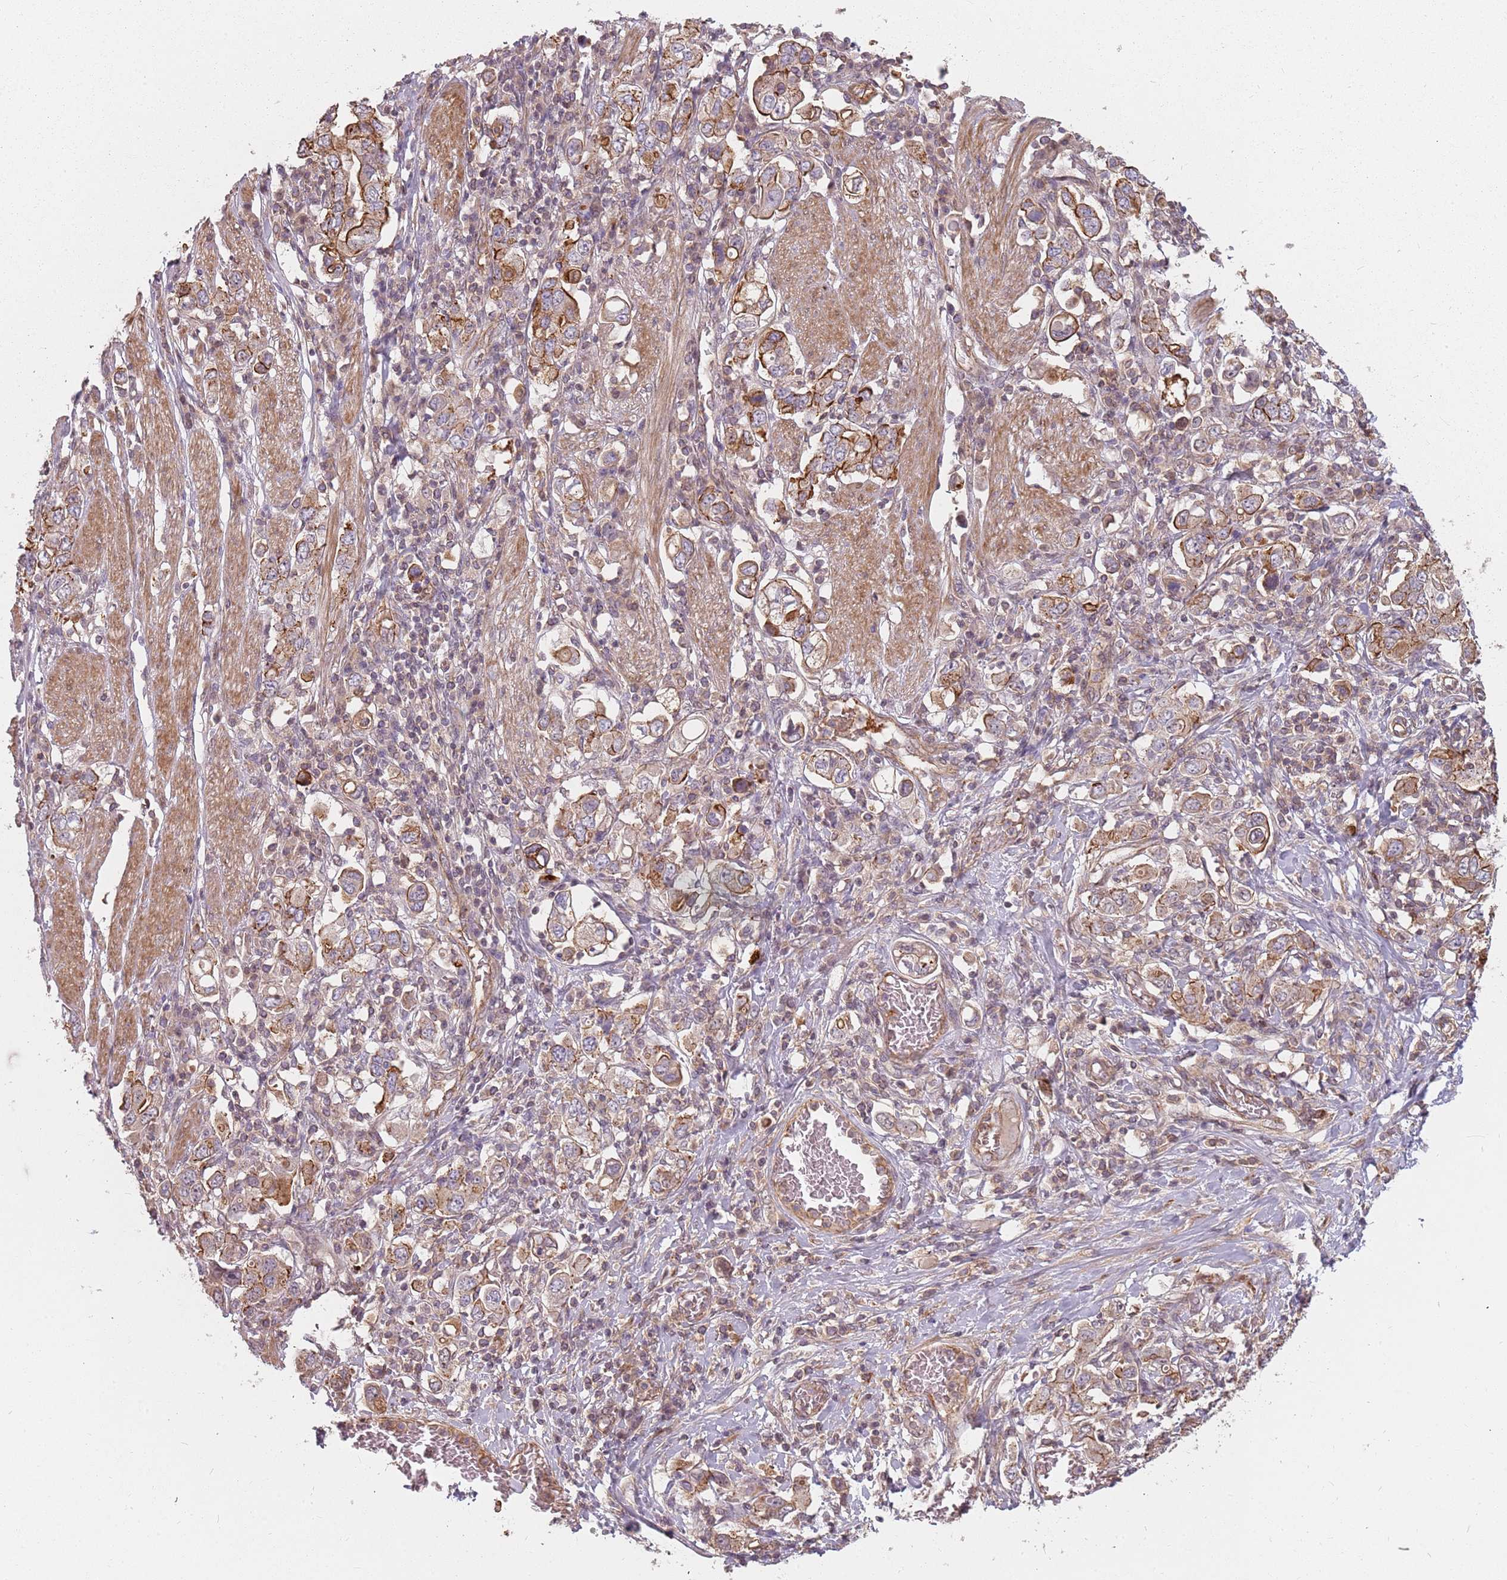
{"staining": {"intensity": "moderate", "quantity": ">75%", "location": "cytoplasmic/membranous"}, "tissue": "stomach cancer", "cell_type": "Tumor cells", "image_type": "cancer", "snomed": [{"axis": "morphology", "description": "Adenocarcinoma, NOS"}, {"axis": "topography", "description": "Stomach, upper"}], "caption": "DAB (3,3'-diaminobenzidine) immunohistochemical staining of human stomach adenocarcinoma displays moderate cytoplasmic/membranous protein positivity in about >75% of tumor cells. The staining was performed using DAB (3,3'-diaminobenzidine) to visualize the protein expression in brown, while the nuclei were stained in blue with hematoxylin (Magnification: 20x).", "gene": "PPP1R14C", "patient": {"sex": "male", "age": 62}}